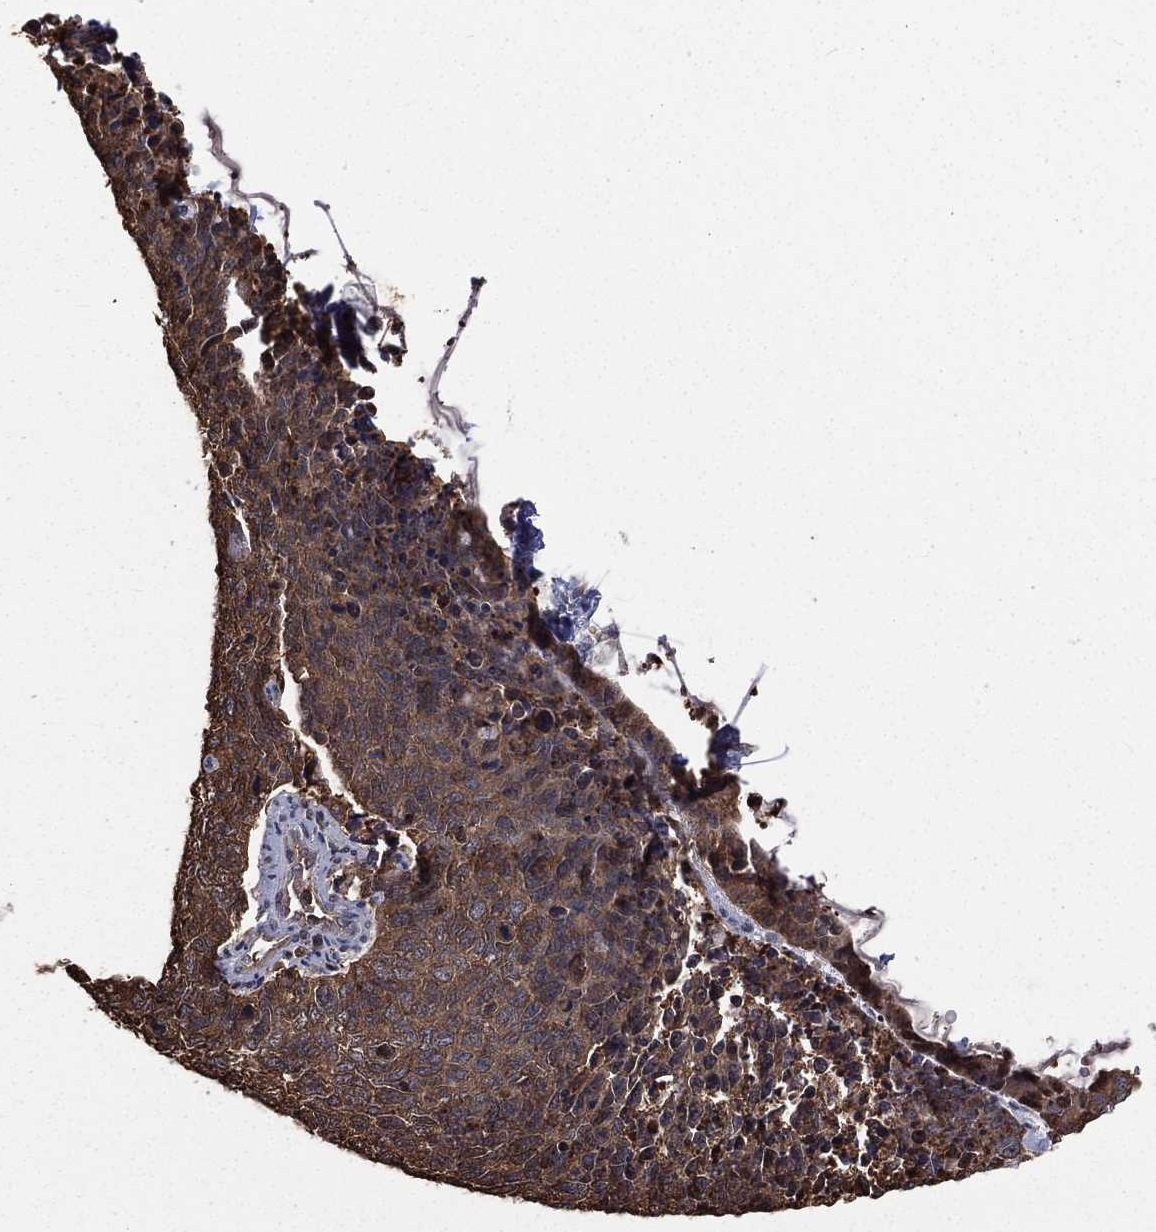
{"staining": {"intensity": "weak", "quantity": "25%-75%", "location": "cytoplasmic/membranous"}, "tissue": "cervical cancer", "cell_type": "Tumor cells", "image_type": "cancer", "snomed": [{"axis": "morphology", "description": "Squamous cell carcinoma, NOS"}, {"axis": "topography", "description": "Cervix"}], "caption": "Cervical cancer (squamous cell carcinoma) stained for a protein demonstrates weak cytoplasmic/membranous positivity in tumor cells.", "gene": "TBC1D2", "patient": {"sex": "female", "age": 63}}